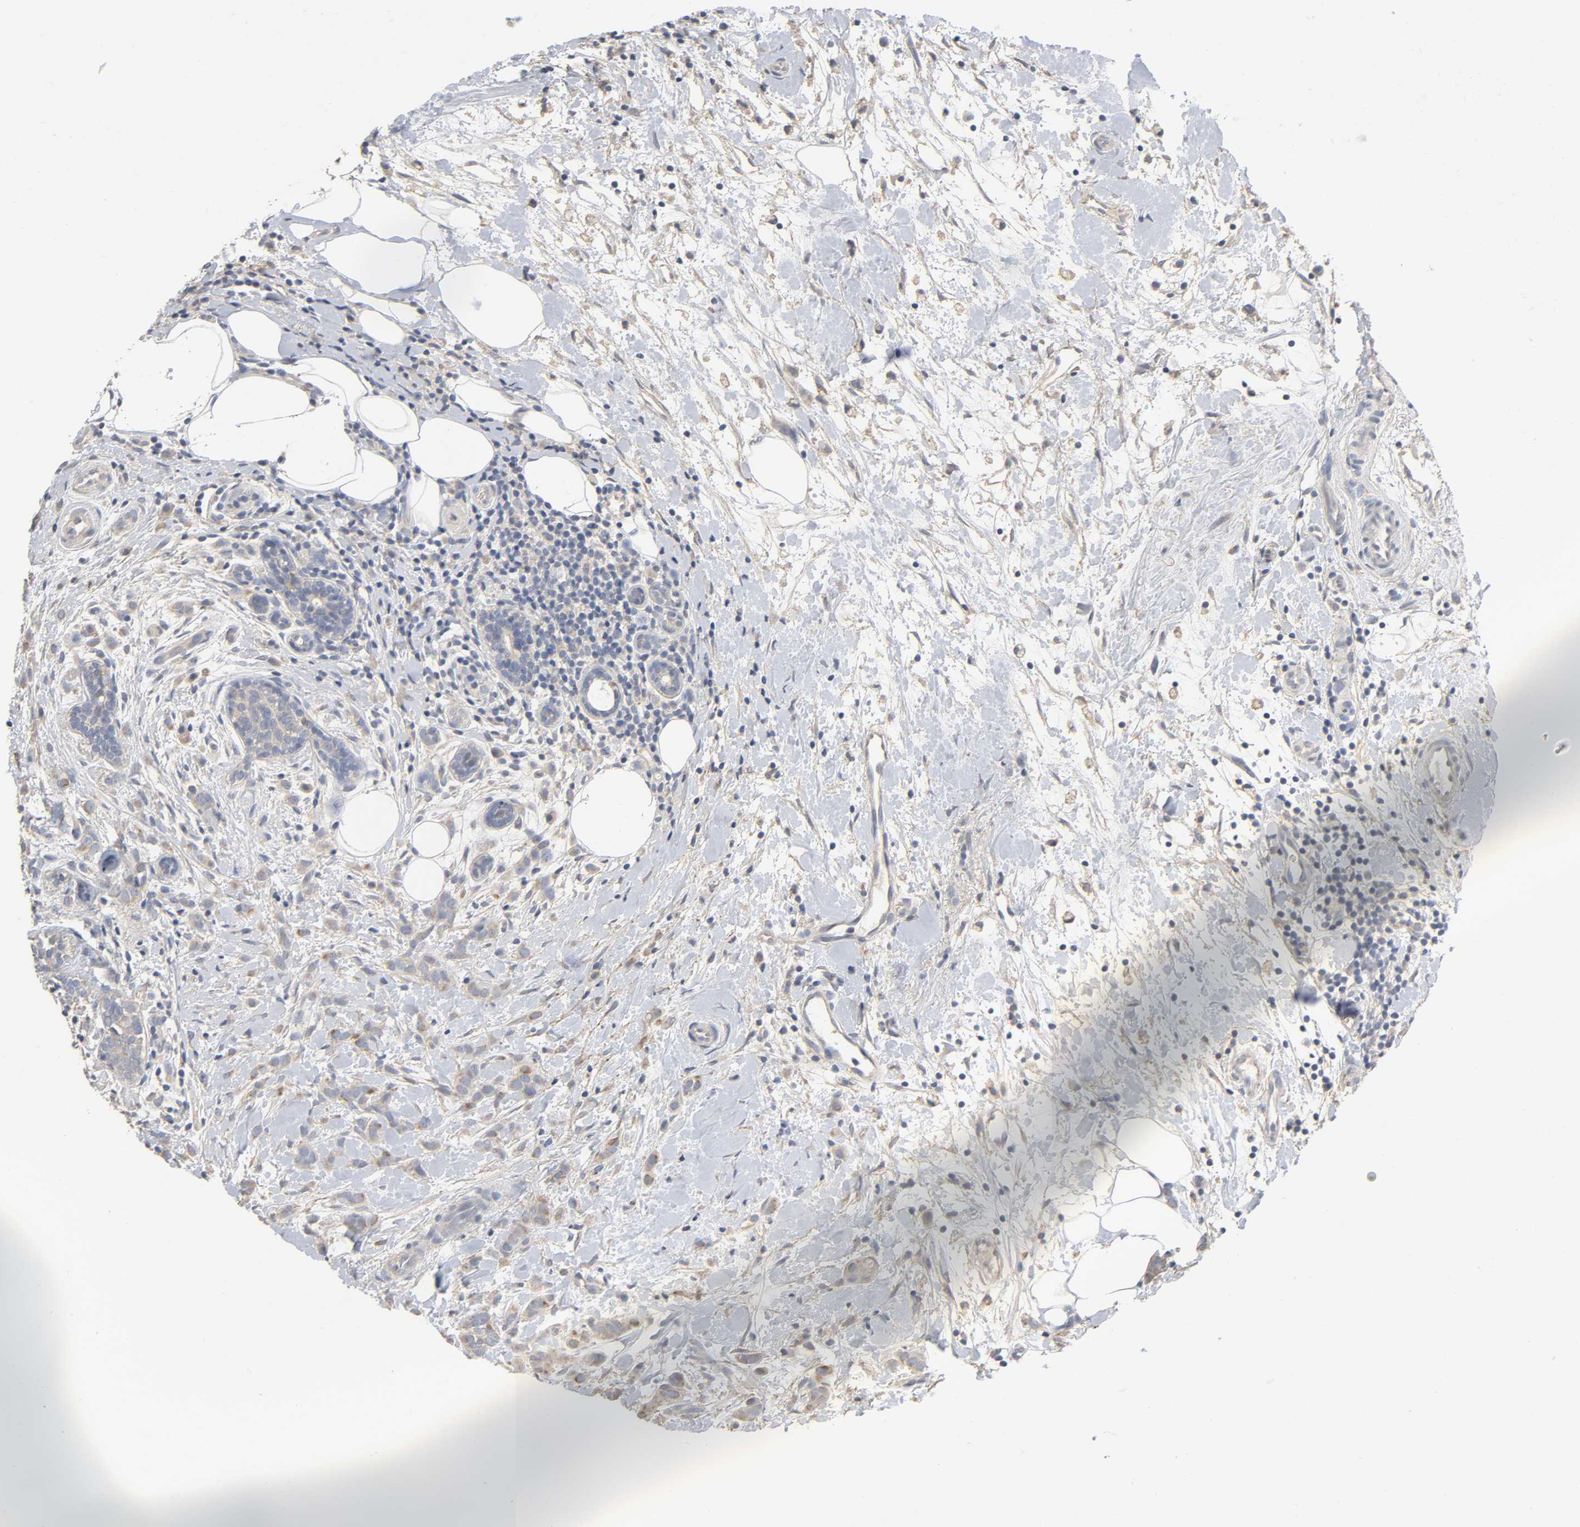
{"staining": {"intensity": "weak", "quantity": ">75%", "location": "cytoplasmic/membranous"}, "tissue": "breast cancer", "cell_type": "Tumor cells", "image_type": "cancer", "snomed": [{"axis": "morphology", "description": "Lobular carcinoma, in situ"}, {"axis": "morphology", "description": "Lobular carcinoma"}, {"axis": "topography", "description": "Breast"}], "caption": "Protein staining shows weak cytoplasmic/membranous expression in approximately >75% of tumor cells in breast lobular carcinoma in situ. (Brightfield microscopy of DAB IHC at high magnification).", "gene": "SLC10A2", "patient": {"sex": "female", "age": 41}}